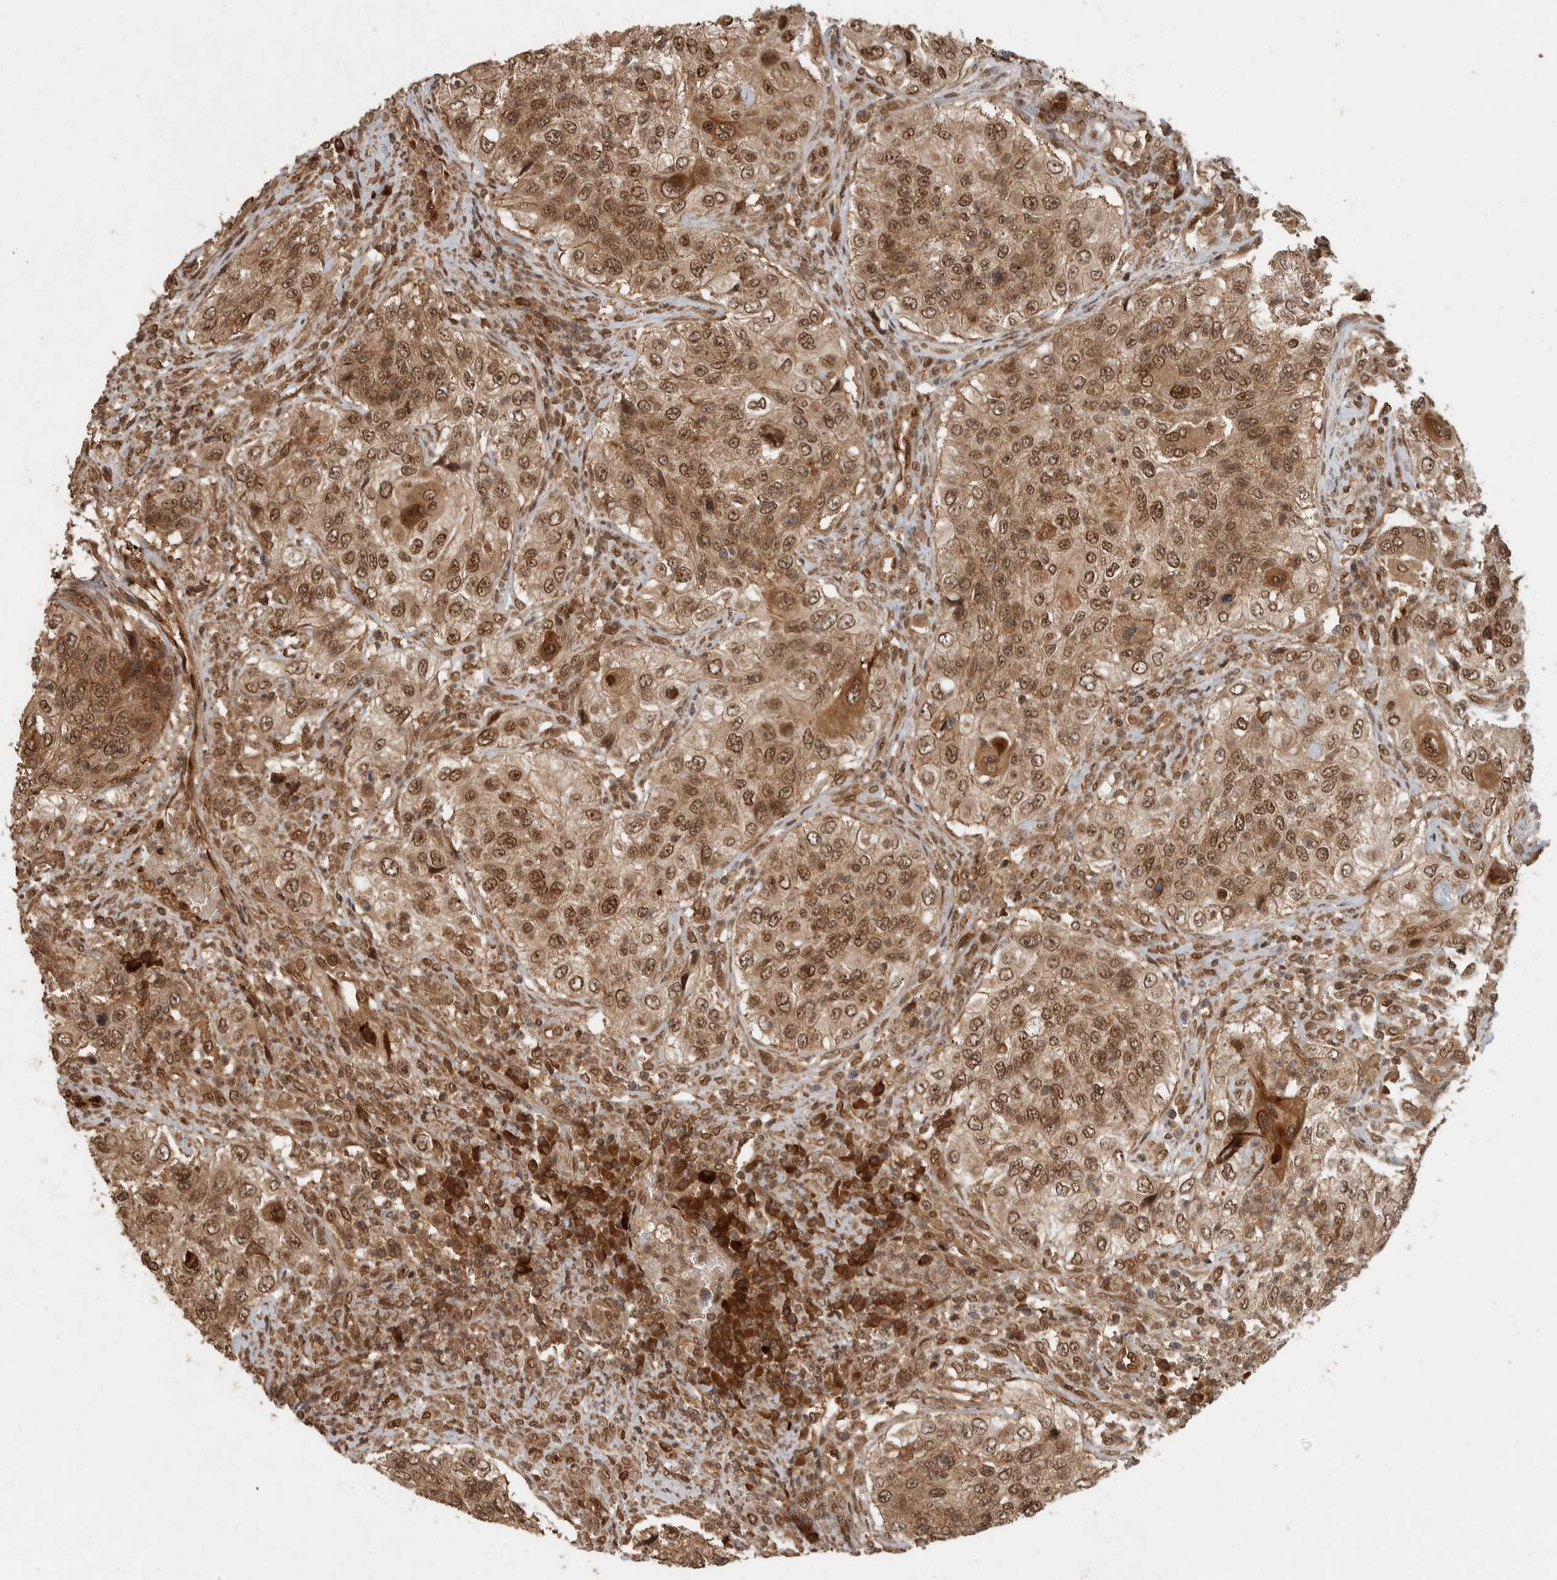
{"staining": {"intensity": "strong", "quantity": ">75%", "location": "nuclear"}, "tissue": "urothelial cancer", "cell_type": "Tumor cells", "image_type": "cancer", "snomed": [{"axis": "morphology", "description": "Urothelial carcinoma, High grade"}, {"axis": "topography", "description": "Urinary bladder"}], "caption": "Strong nuclear staining for a protein is seen in approximately >75% of tumor cells of urothelial cancer using IHC.", "gene": "CNTROB", "patient": {"sex": "female", "age": 60}}